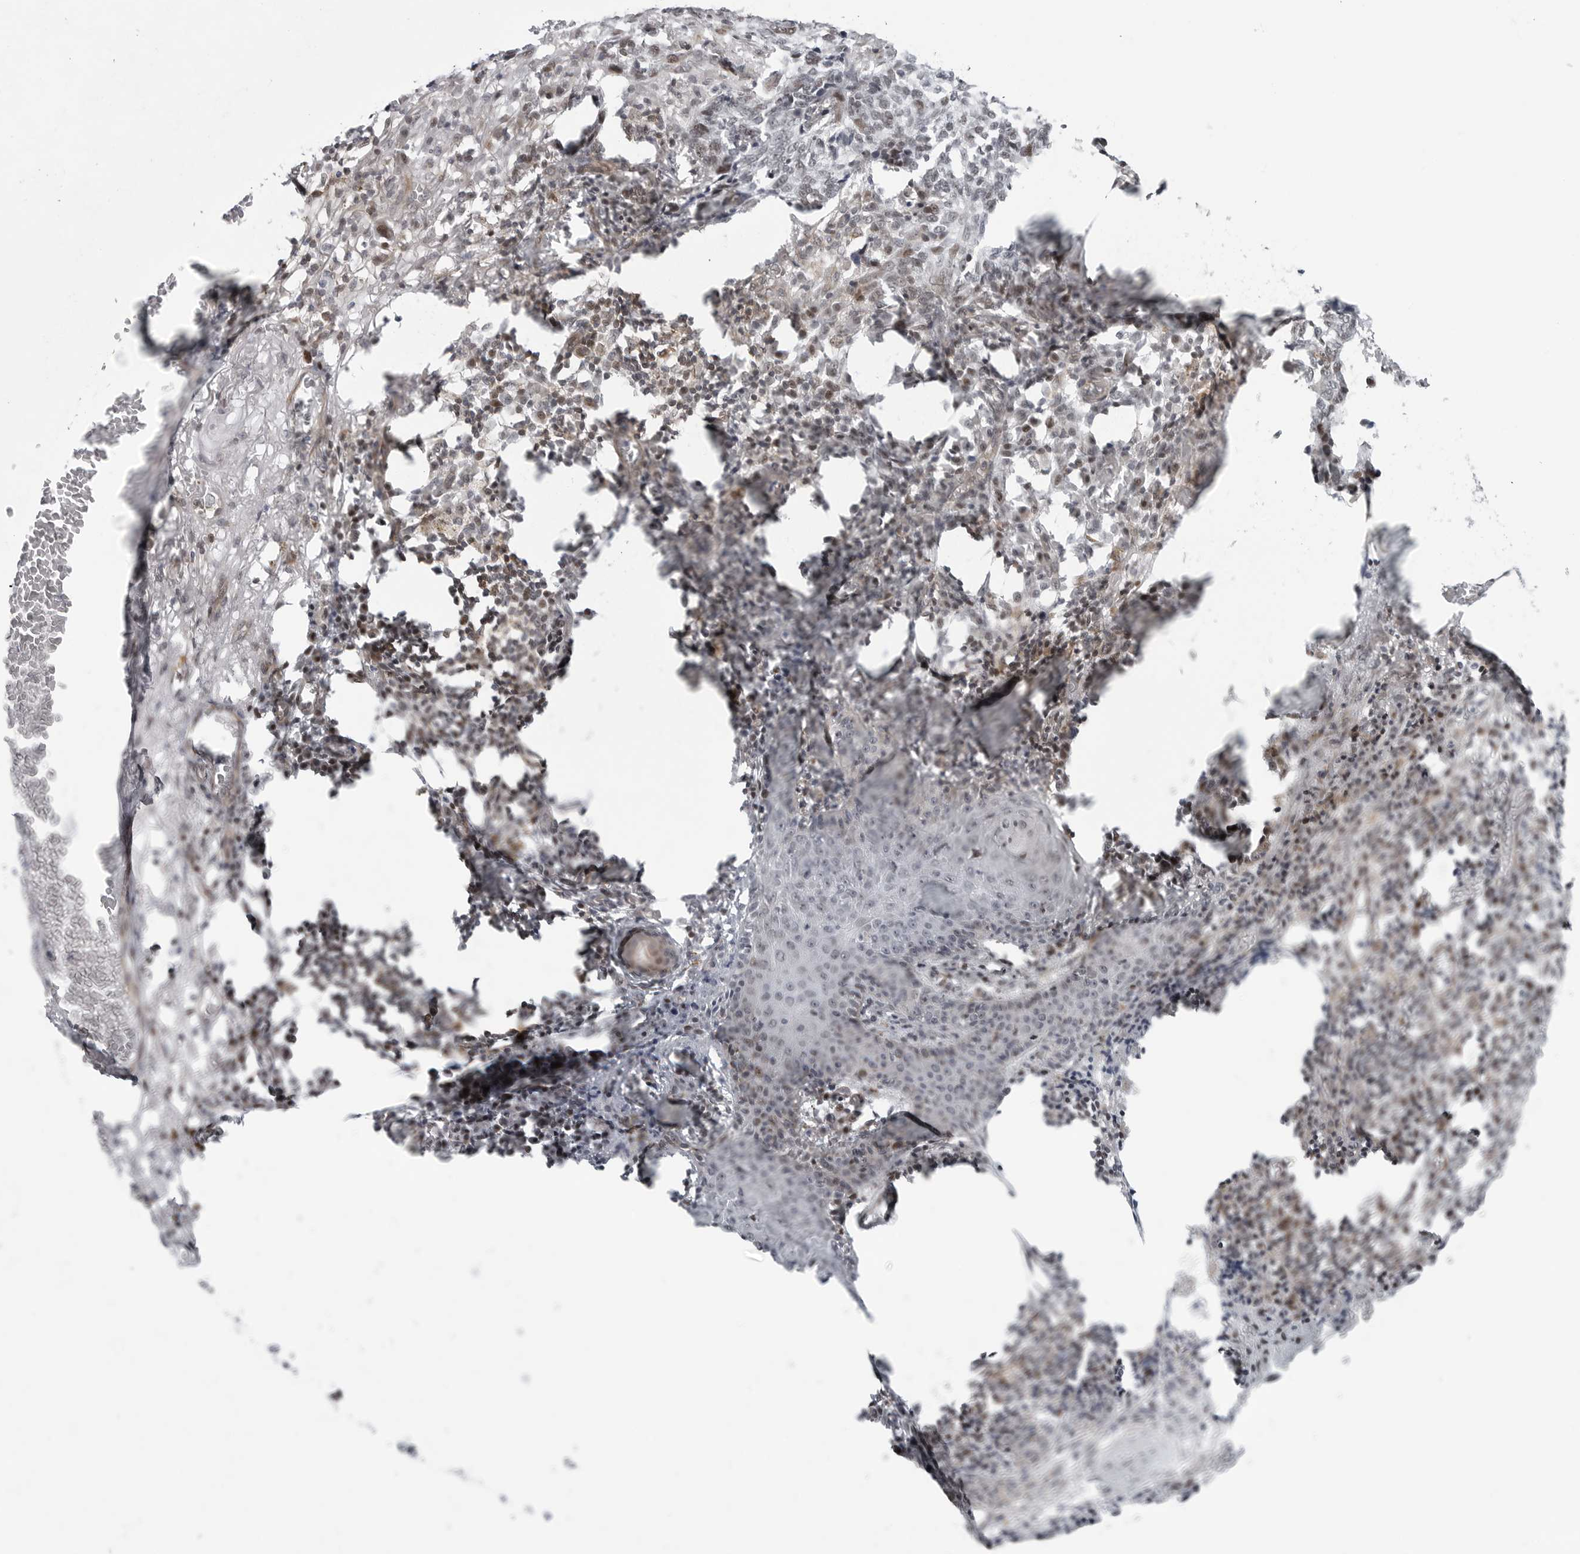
{"staining": {"intensity": "weak", "quantity": "<25%", "location": "nuclear"}, "tissue": "skin cancer", "cell_type": "Tumor cells", "image_type": "cancer", "snomed": [{"axis": "morphology", "description": "Basal cell carcinoma"}, {"axis": "topography", "description": "Skin"}], "caption": "This is an immunohistochemistry image of human skin basal cell carcinoma. There is no staining in tumor cells.", "gene": "FAM135B", "patient": {"sex": "male", "age": 85}}